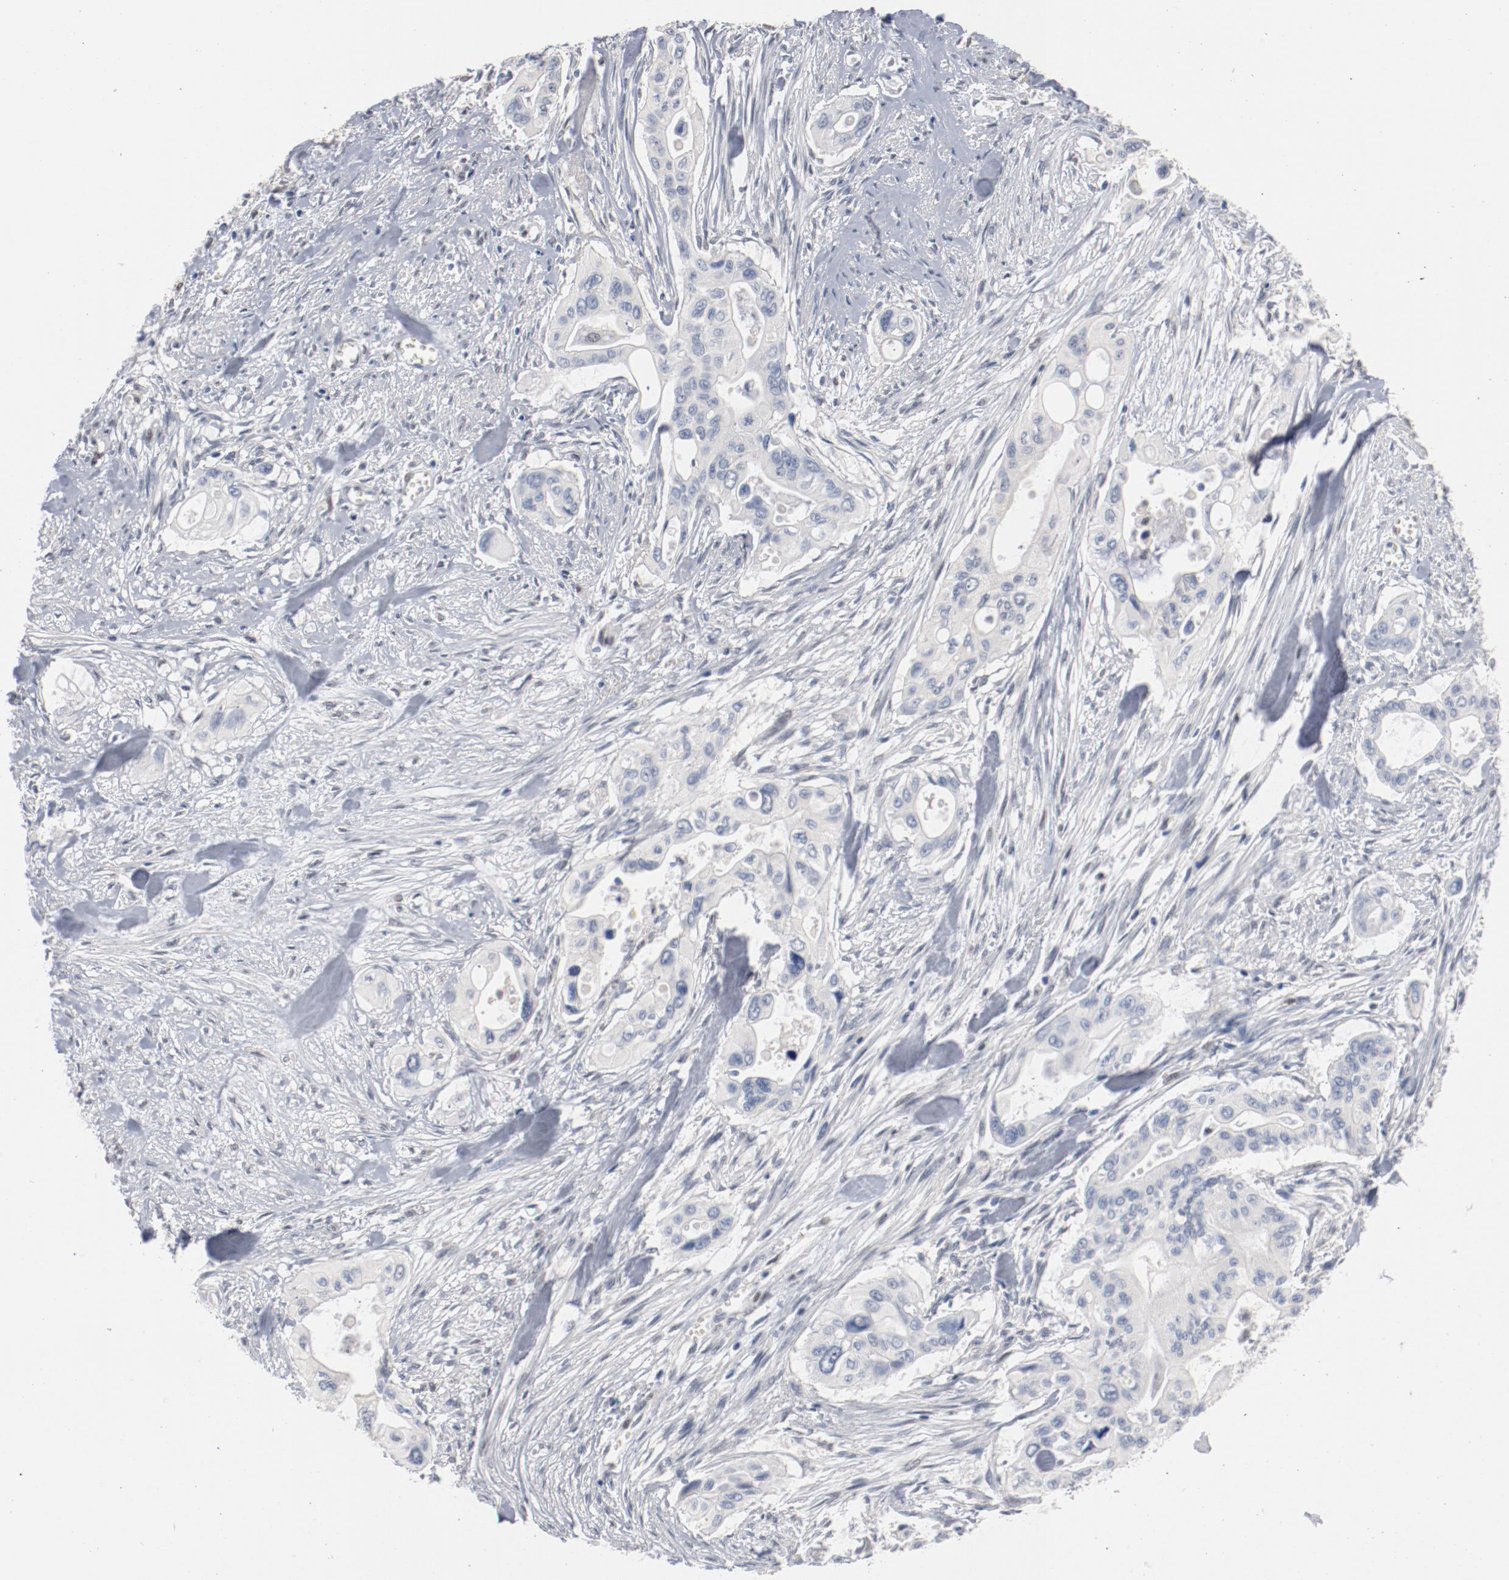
{"staining": {"intensity": "negative", "quantity": "none", "location": "none"}, "tissue": "pancreatic cancer", "cell_type": "Tumor cells", "image_type": "cancer", "snomed": [{"axis": "morphology", "description": "Adenocarcinoma, NOS"}, {"axis": "topography", "description": "Pancreas"}], "caption": "Immunohistochemistry photomicrograph of neoplastic tissue: human adenocarcinoma (pancreatic) stained with DAB (3,3'-diaminobenzidine) displays no significant protein staining in tumor cells.", "gene": "ZEB2", "patient": {"sex": "male", "age": 77}}